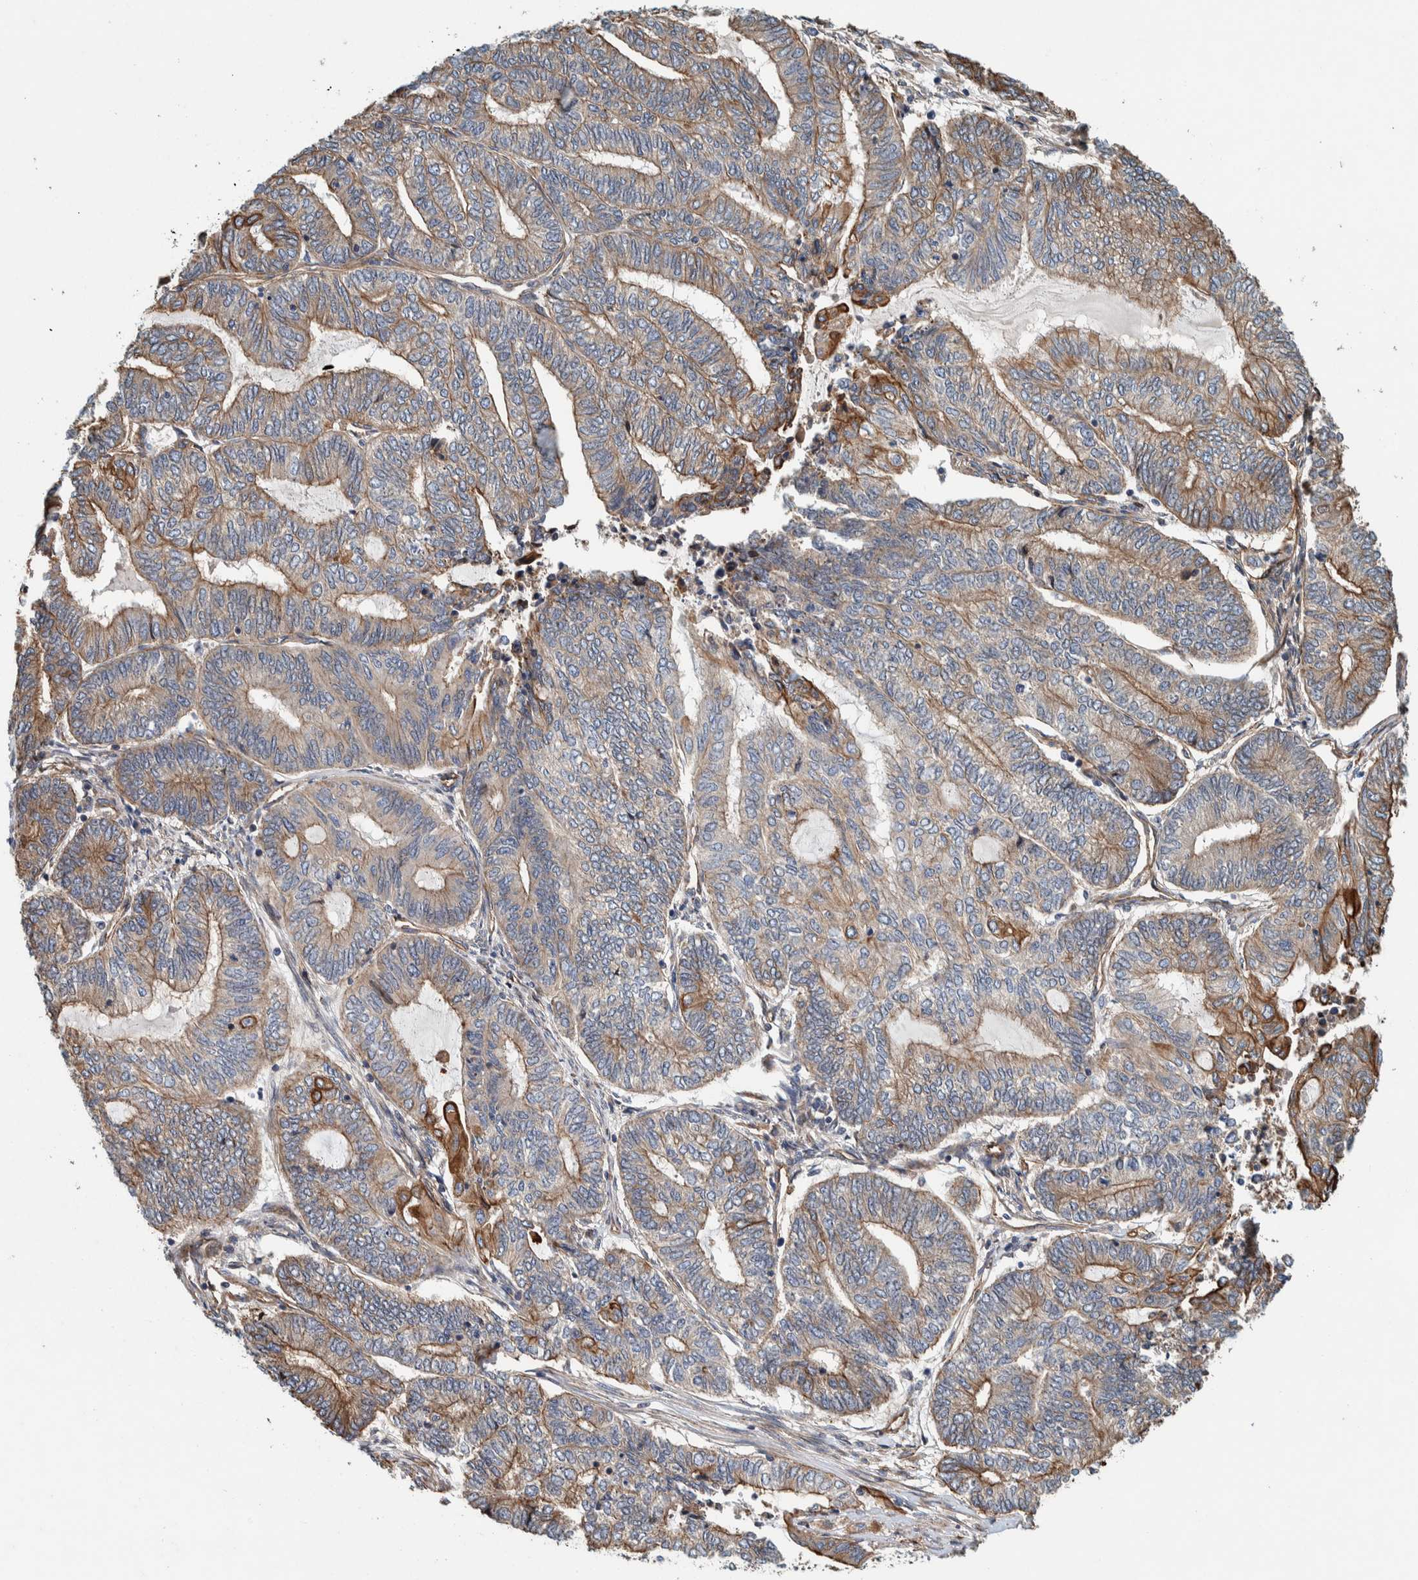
{"staining": {"intensity": "weak", "quantity": ">75%", "location": "cytoplasmic/membranous"}, "tissue": "endometrial cancer", "cell_type": "Tumor cells", "image_type": "cancer", "snomed": [{"axis": "morphology", "description": "Adenocarcinoma, NOS"}, {"axis": "topography", "description": "Uterus"}, {"axis": "topography", "description": "Endometrium"}], "caption": "Adenocarcinoma (endometrial) tissue shows weak cytoplasmic/membranous expression in approximately >75% of tumor cells The staining was performed using DAB (3,3'-diaminobenzidine) to visualize the protein expression in brown, while the nuclei were stained in blue with hematoxylin (Magnification: 20x).", "gene": "PKD1L1", "patient": {"sex": "female", "age": 70}}